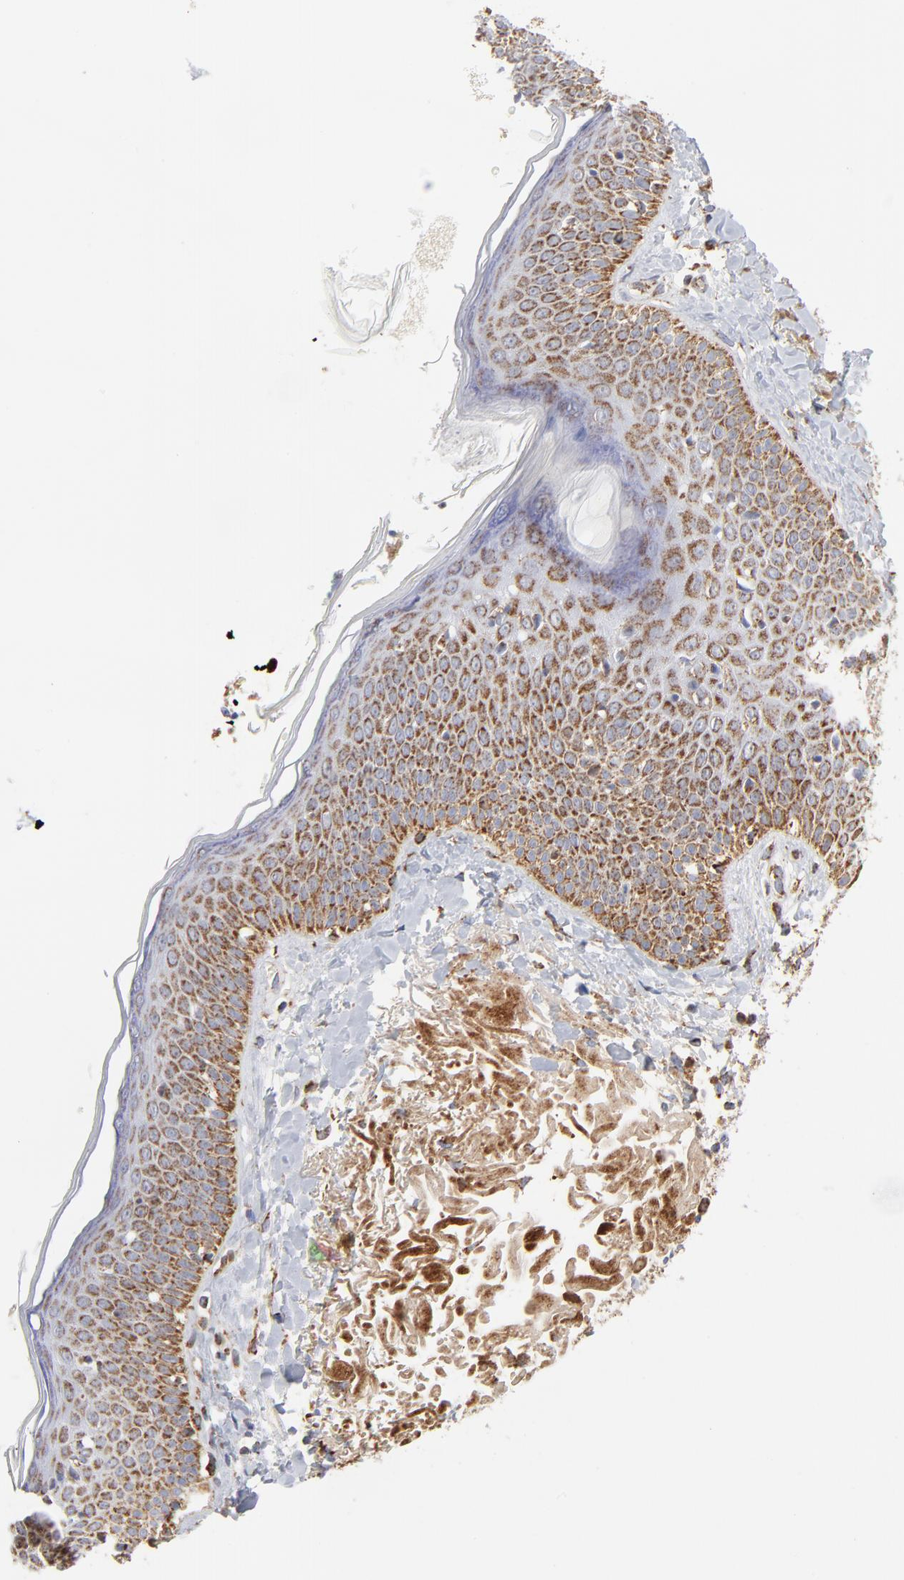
{"staining": {"intensity": "strong", "quantity": ">75%", "location": "cytoplasmic/membranous"}, "tissue": "skin cancer", "cell_type": "Tumor cells", "image_type": "cancer", "snomed": [{"axis": "morphology", "description": "Basal cell carcinoma"}, {"axis": "topography", "description": "Skin"}], "caption": "The photomicrograph demonstrates staining of skin cancer (basal cell carcinoma), revealing strong cytoplasmic/membranous protein staining (brown color) within tumor cells. (IHC, brightfield microscopy, high magnification).", "gene": "DIABLO", "patient": {"sex": "male", "age": 74}}